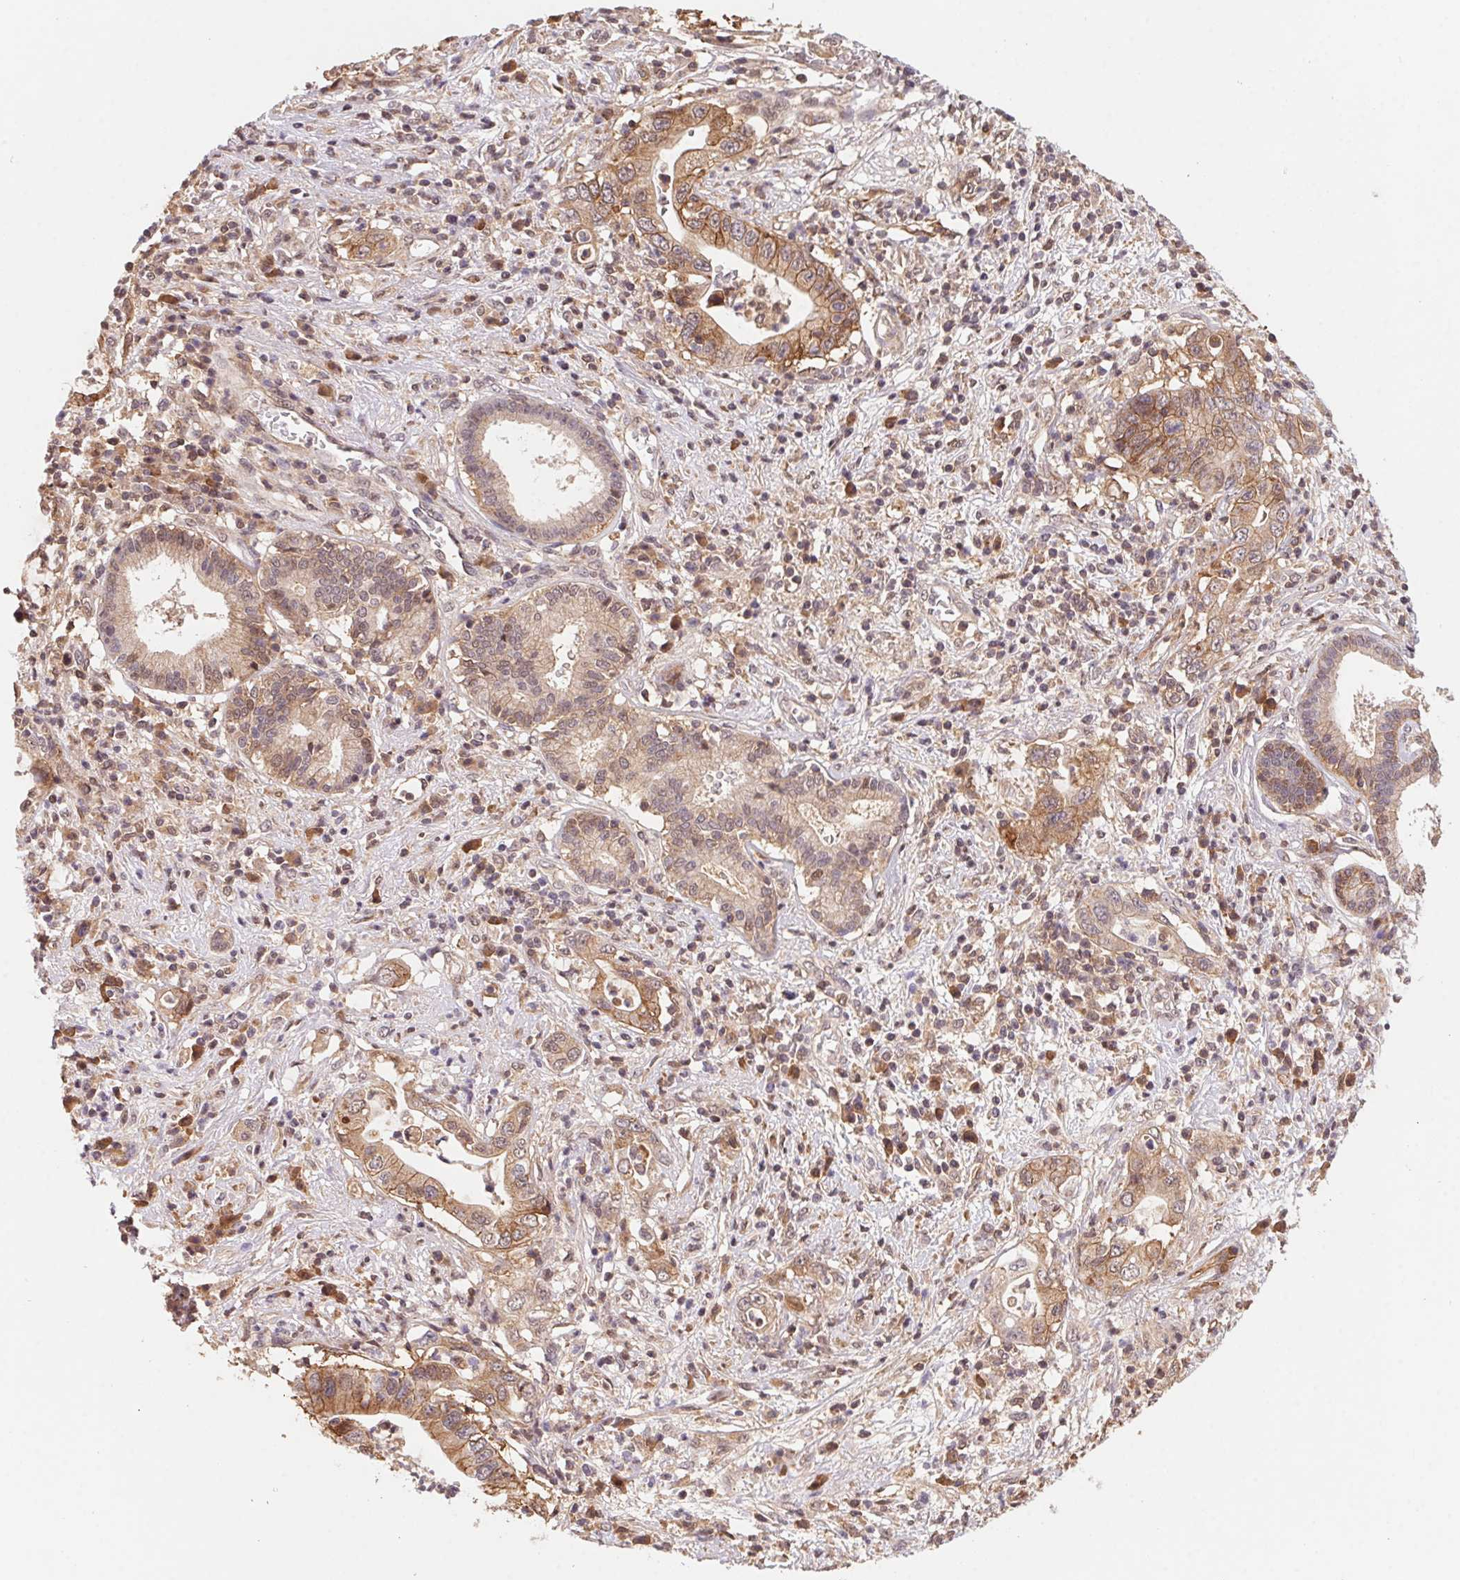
{"staining": {"intensity": "weak", "quantity": "25%-75%", "location": "cytoplasmic/membranous"}, "tissue": "pancreatic cancer", "cell_type": "Tumor cells", "image_type": "cancer", "snomed": [{"axis": "morphology", "description": "Adenocarcinoma, NOS"}, {"axis": "topography", "description": "Pancreas"}], "caption": "Protein expression analysis of human adenocarcinoma (pancreatic) reveals weak cytoplasmic/membranous positivity in approximately 25%-75% of tumor cells.", "gene": "SLC52A2", "patient": {"sex": "female", "age": 72}}